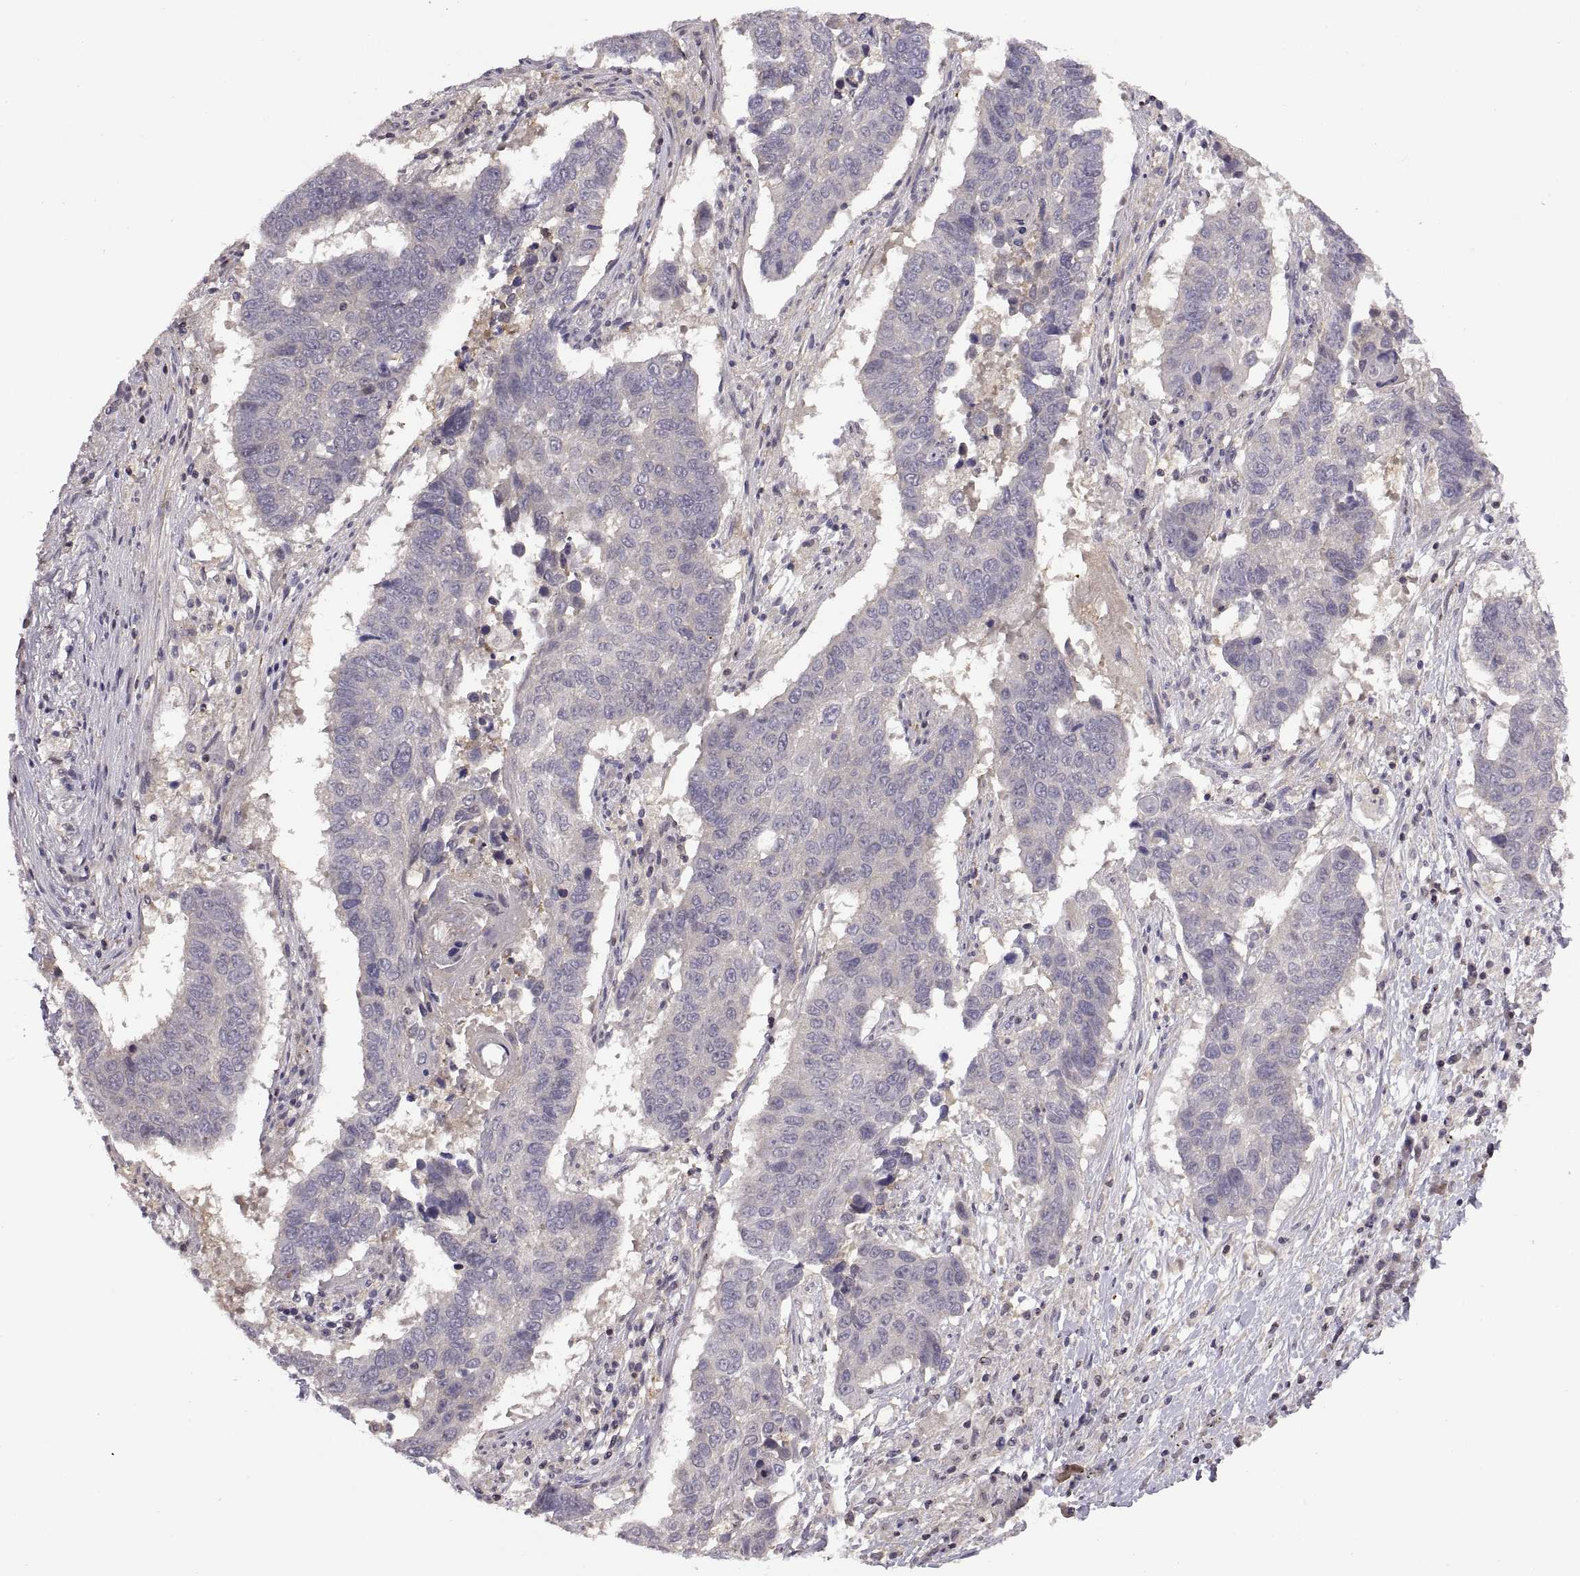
{"staining": {"intensity": "negative", "quantity": "none", "location": "none"}, "tissue": "lung cancer", "cell_type": "Tumor cells", "image_type": "cancer", "snomed": [{"axis": "morphology", "description": "Squamous cell carcinoma, NOS"}, {"axis": "topography", "description": "Lung"}], "caption": "A histopathology image of human lung cancer (squamous cell carcinoma) is negative for staining in tumor cells.", "gene": "NMNAT2", "patient": {"sex": "male", "age": 73}}